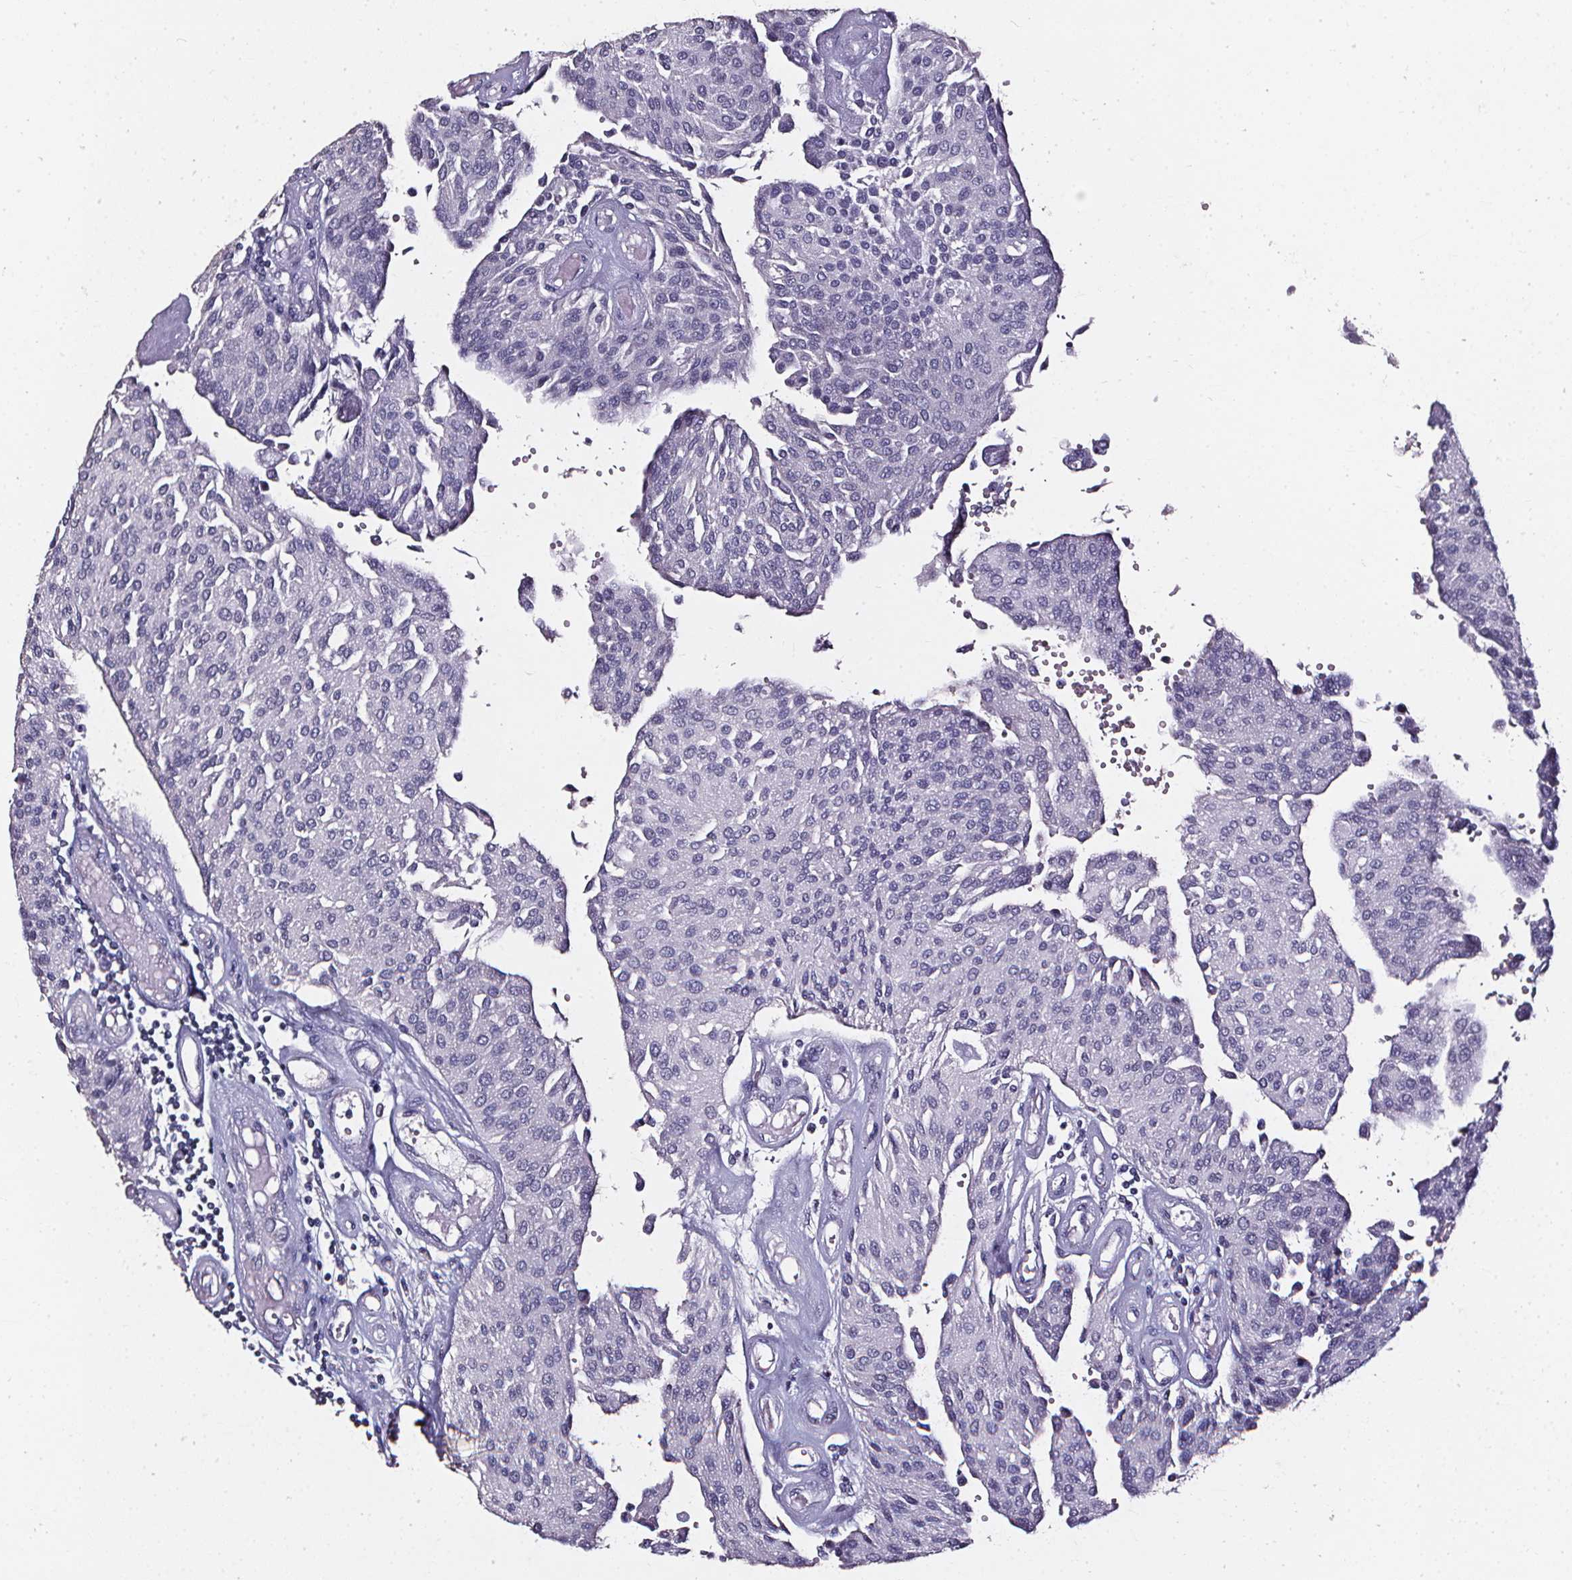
{"staining": {"intensity": "negative", "quantity": "none", "location": "none"}, "tissue": "urothelial cancer", "cell_type": "Tumor cells", "image_type": "cancer", "snomed": [{"axis": "morphology", "description": "Urothelial carcinoma, NOS"}, {"axis": "topography", "description": "Urinary bladder"}], "caption": "Urothelial cancer was stained to show a protein in brown. There is no significant positivity in tumor cells.", "gene": "DEFA5", "patient": {"sex": "male", "age": 55}}